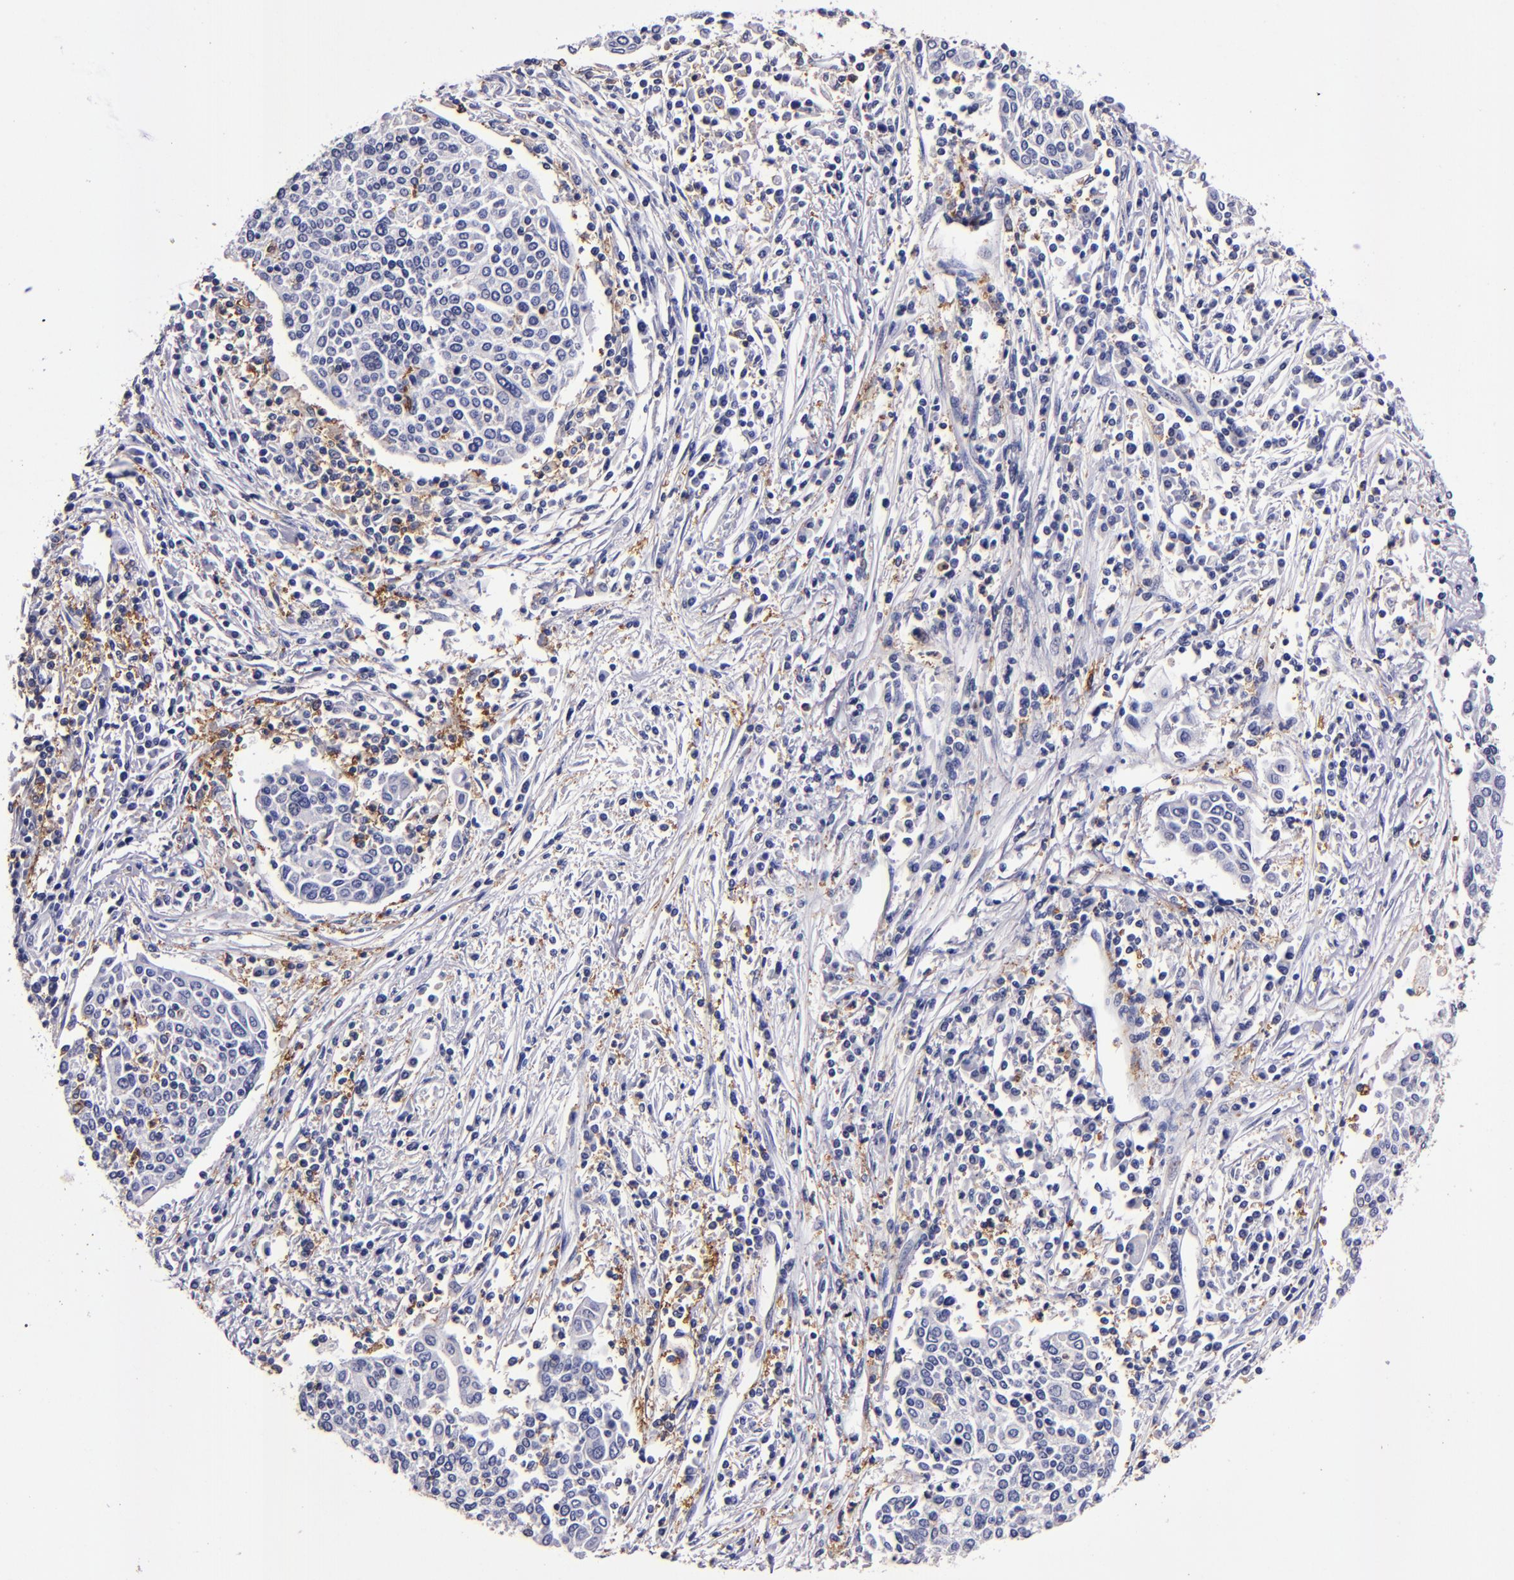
{"staining": {"intensity": "strong", "quantity": "<25%", "location": "cytoplasmic/membranous"}, "tissue": "cervical cancer", "cell_type": "Tumor cells", "image_type": "cancer", "snomed": [{"axis": "morphology", "description": "Squamous cell carcinoma, NOS"}, {"axis": "topography", "description": "Cervix"}], "caption": "Protein expression analysis of human cervical squamous cell carcinoma reveals strong cytoplasmic/membranous positivity in about <25% of tumor cells. The staining was performed using DAB, with brown indicating positive protein expression. Nuclei are stained blue with hematoxylin.", "gene": "SIRPA", "patient": {"sex": "female", "age": 40}}